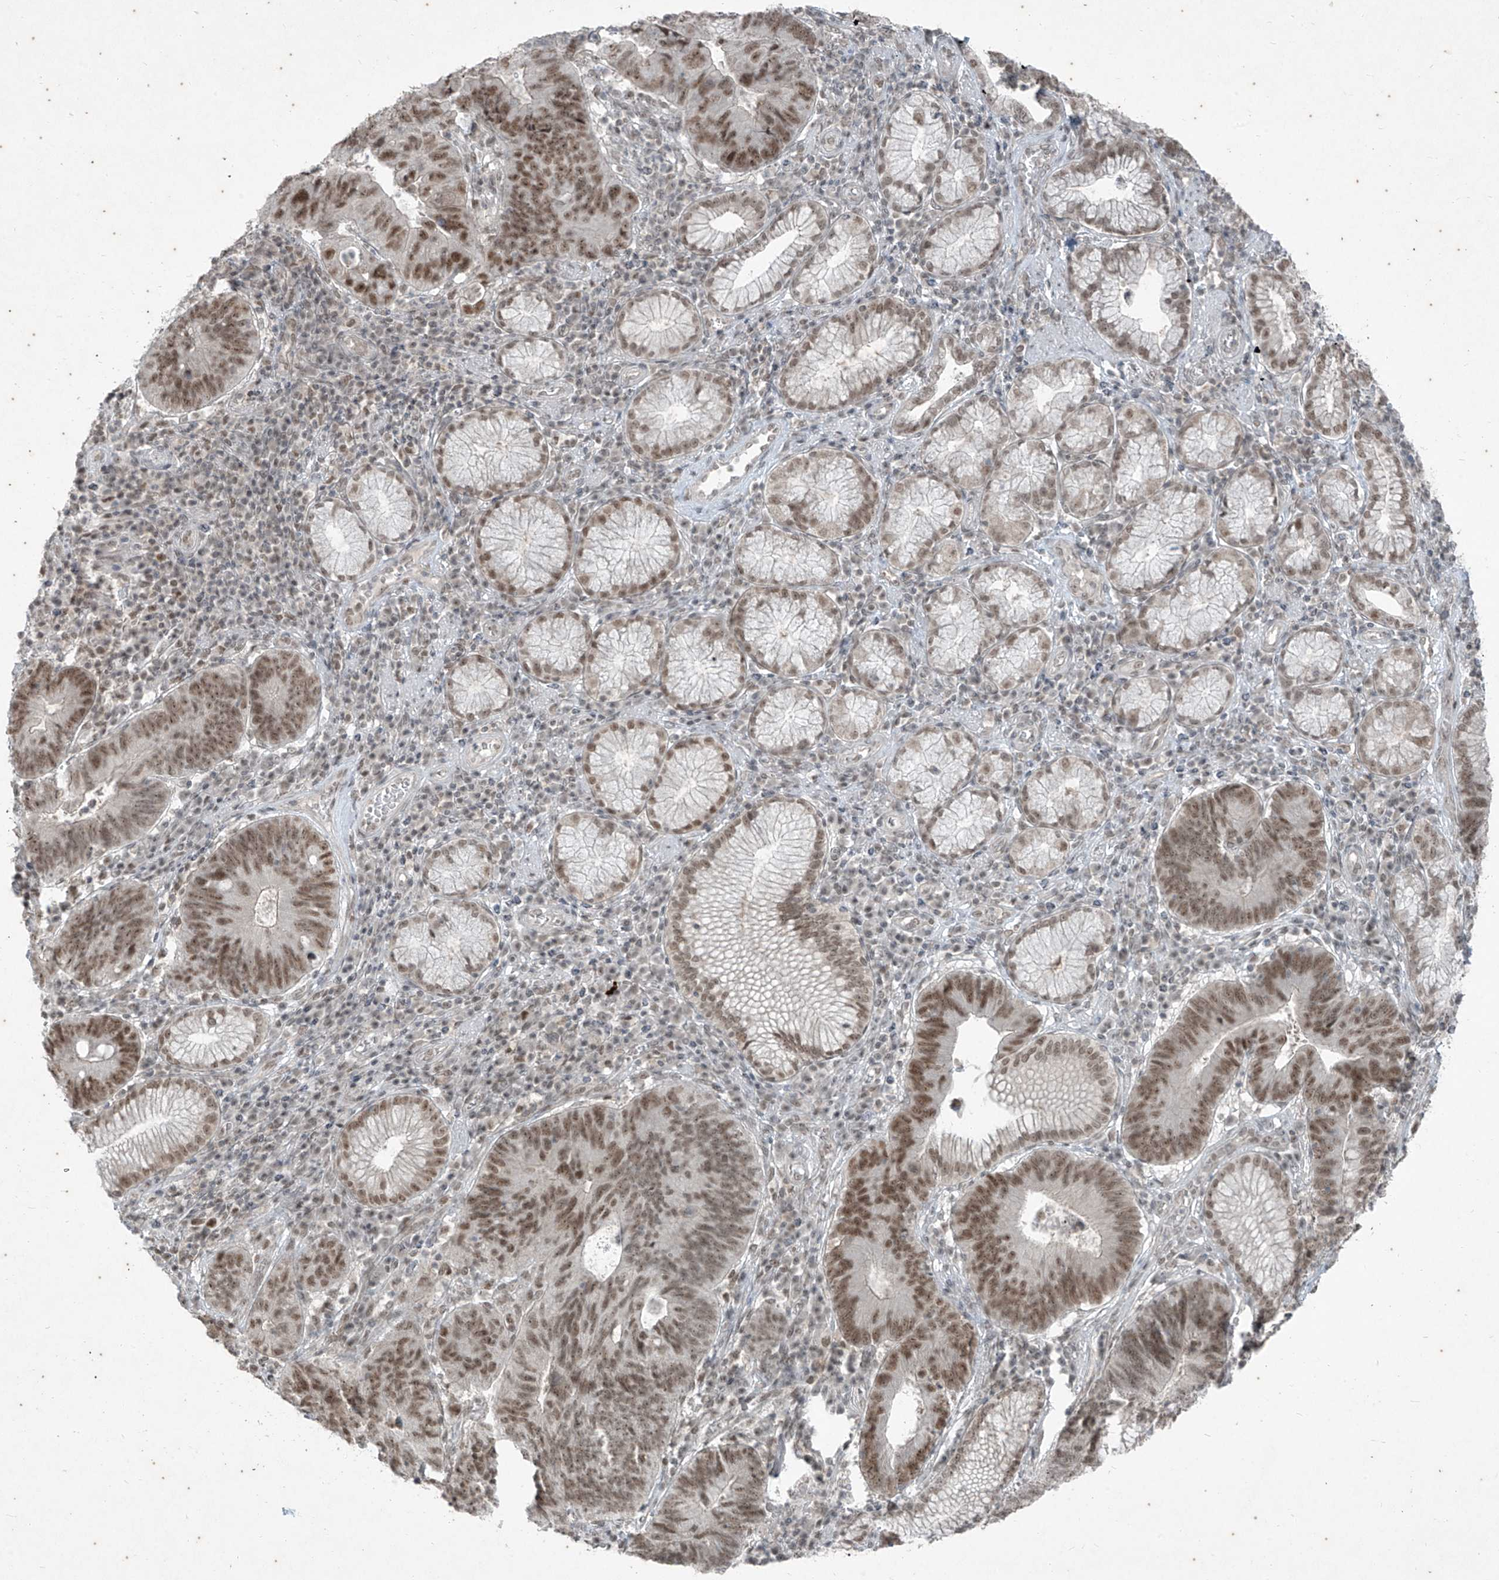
{"staining": {"intensity": "moderate", "quantity": ">75%", "location": "nuclear"}, "tissue": "stomach cancer", "cell_type": "Tumor cells", "image_type": "cancer", "snomed": [{"axis": "morphology", "description": "Adenocarcinoma, NOS"}, {"axis": "topography", "description": "Stomach"}], "caption": "Stomach cancer (adenocarcinoma) stained with a protein marker shows moderate staining in tumor cells.", "gene": "ZNF354B", "patient": {"sex": "male", "age": 59}}